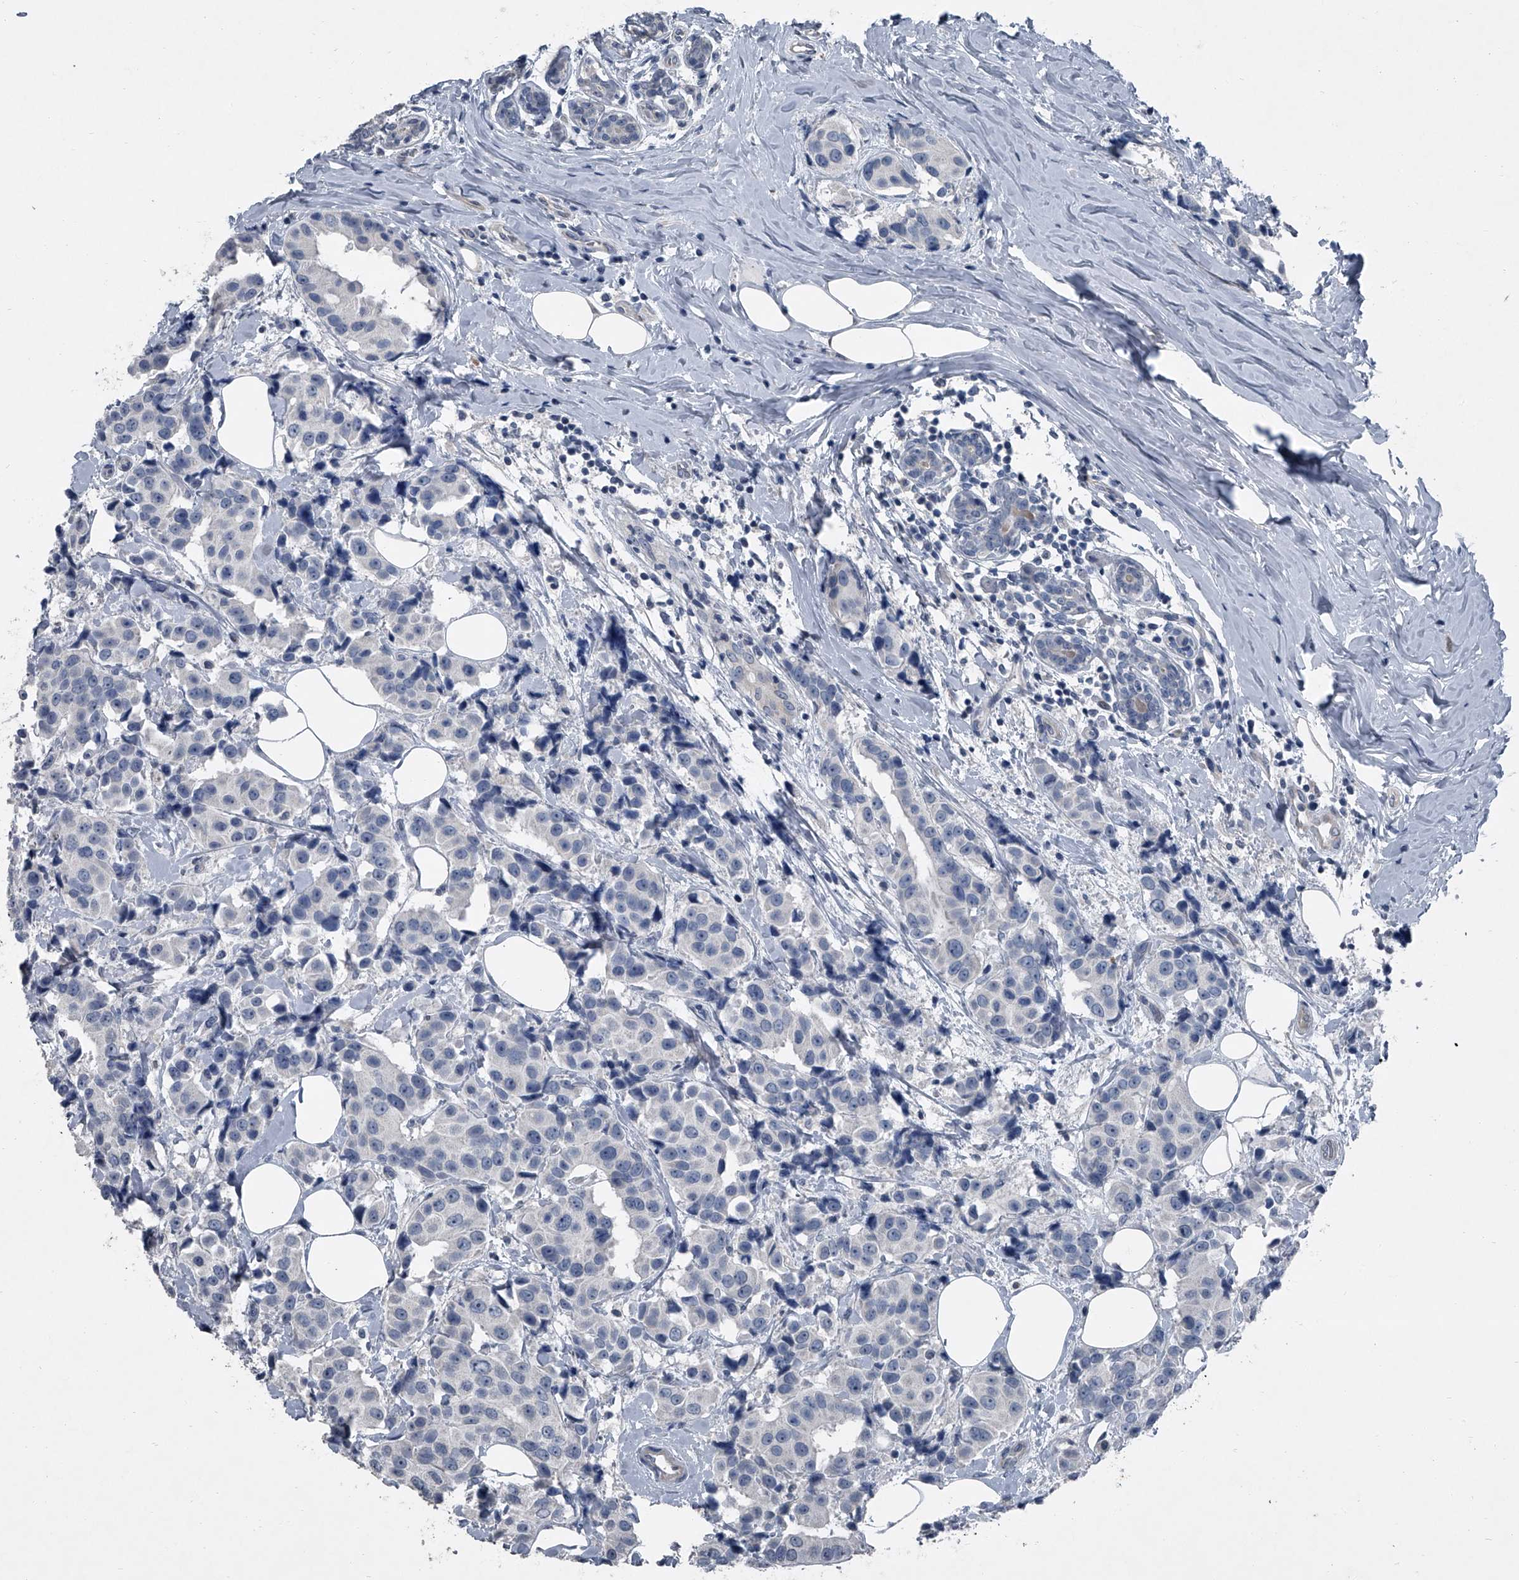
{"staining": {"intensity": "negative", "quantity": "none", "location": "none"}, "tissue": "breast cancer", "cell_type": "Tumor cells", "image_type": "cancer", "snomed": [{"axis": "morphology", "description": "Normal tissue, NOS"}, {"axis": "morphology", "description": "Duct carcinoma"}, {"axis": "topography", "description": "Breast"}], "caption": "DAB (3,3'-diaminobenzidine) immunohistochemical staining of human breast intraductal carcinoma exhibits no significant staining in tumor cells.", "gene": "HEPHL1", "patient": {"sex": "female", "age": 39}}